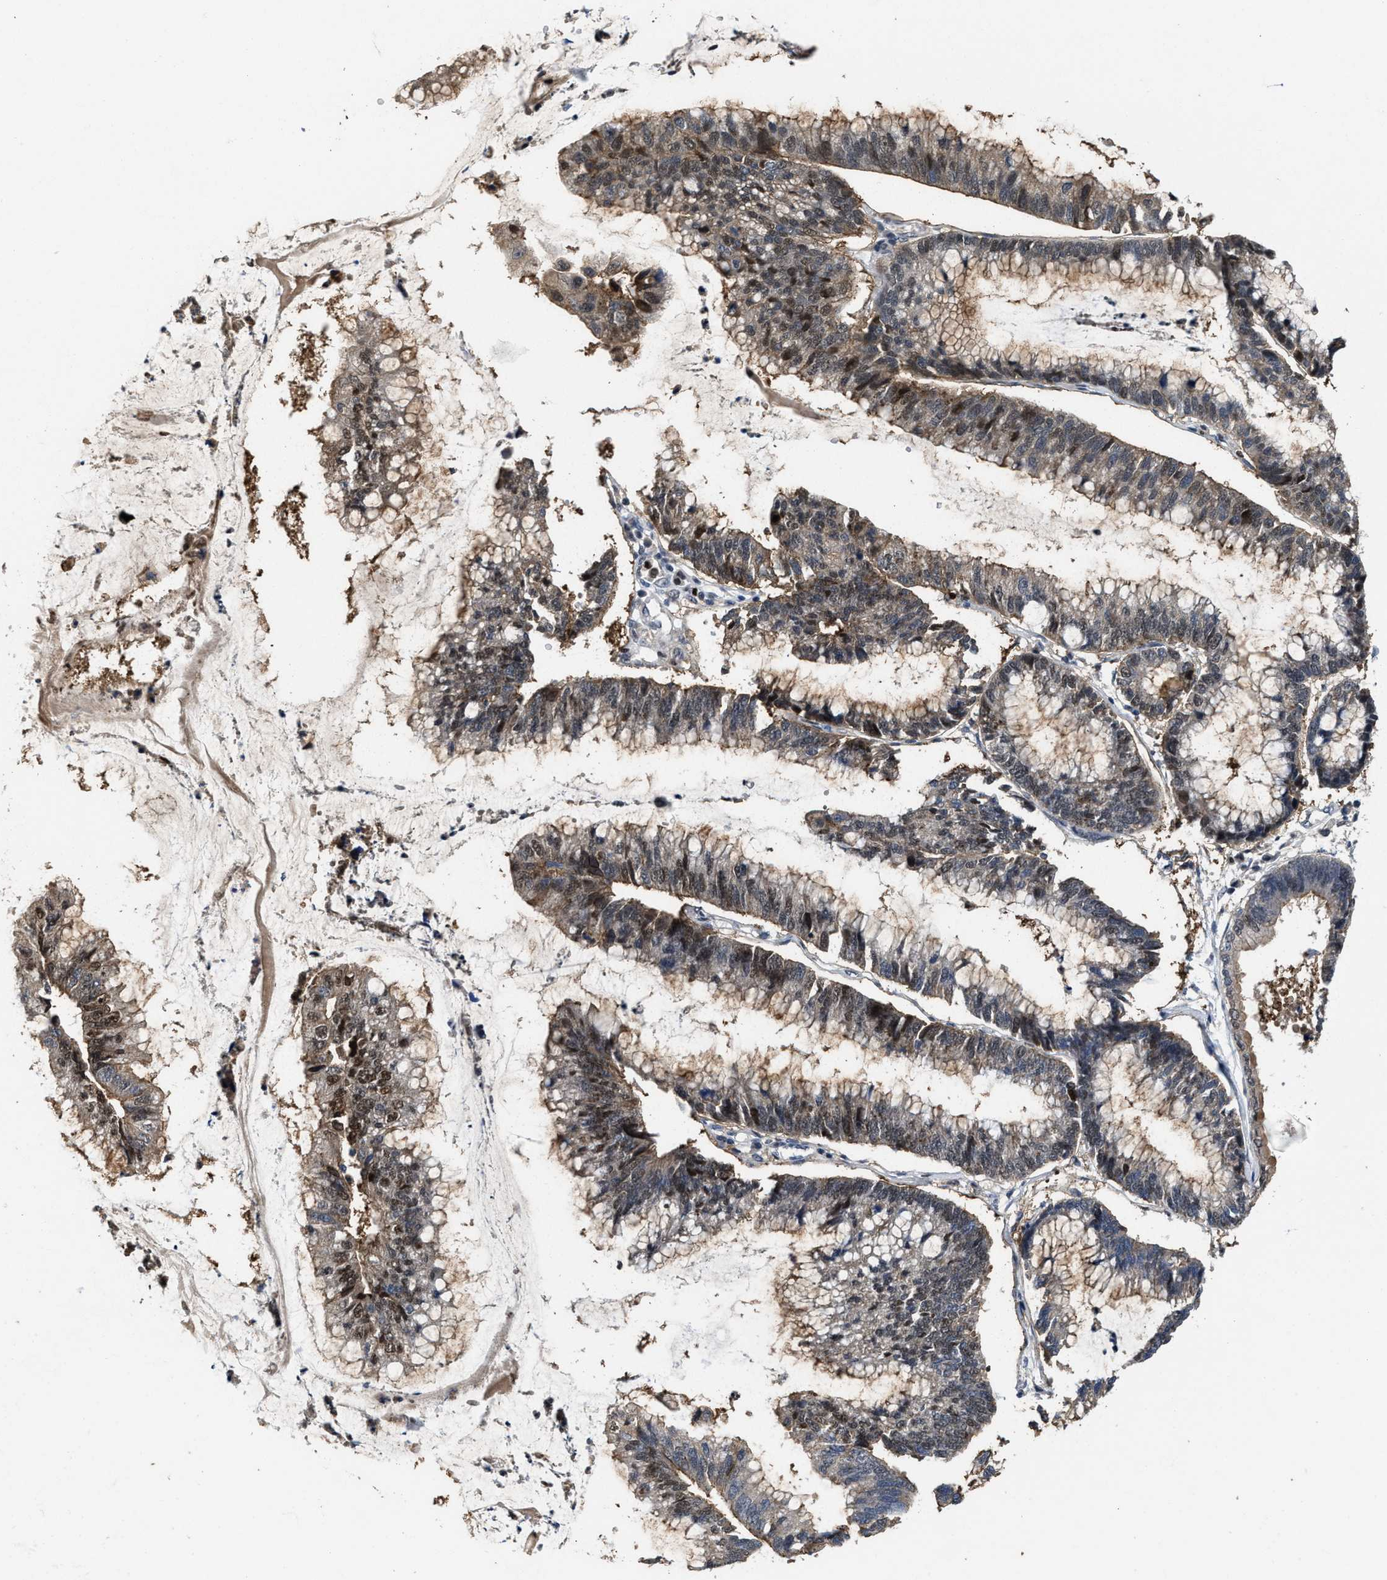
{"staining": {"intensity": "moderate", "quantity": ">75%", "location": "cytoplasmic/membranous,nuclear"}, "tissue": "stomach cancer", "cell_type": "Tumor cells", "image_type": "cancer", "snomed": [{"axis": "morphology", "description": "Adenocarcinoma, NOS"}, {"axis": "topography", "description": "Stomach"}], "caption": "Protein expression analysis of stomach cancer (adenocarcinoma) displays moderate cytoplasmic/membranous and nuclear positivity in approximately >75% of tumor cells.", "gene": "ZNF20", "patient": {"sex": "male", "age": 59}}